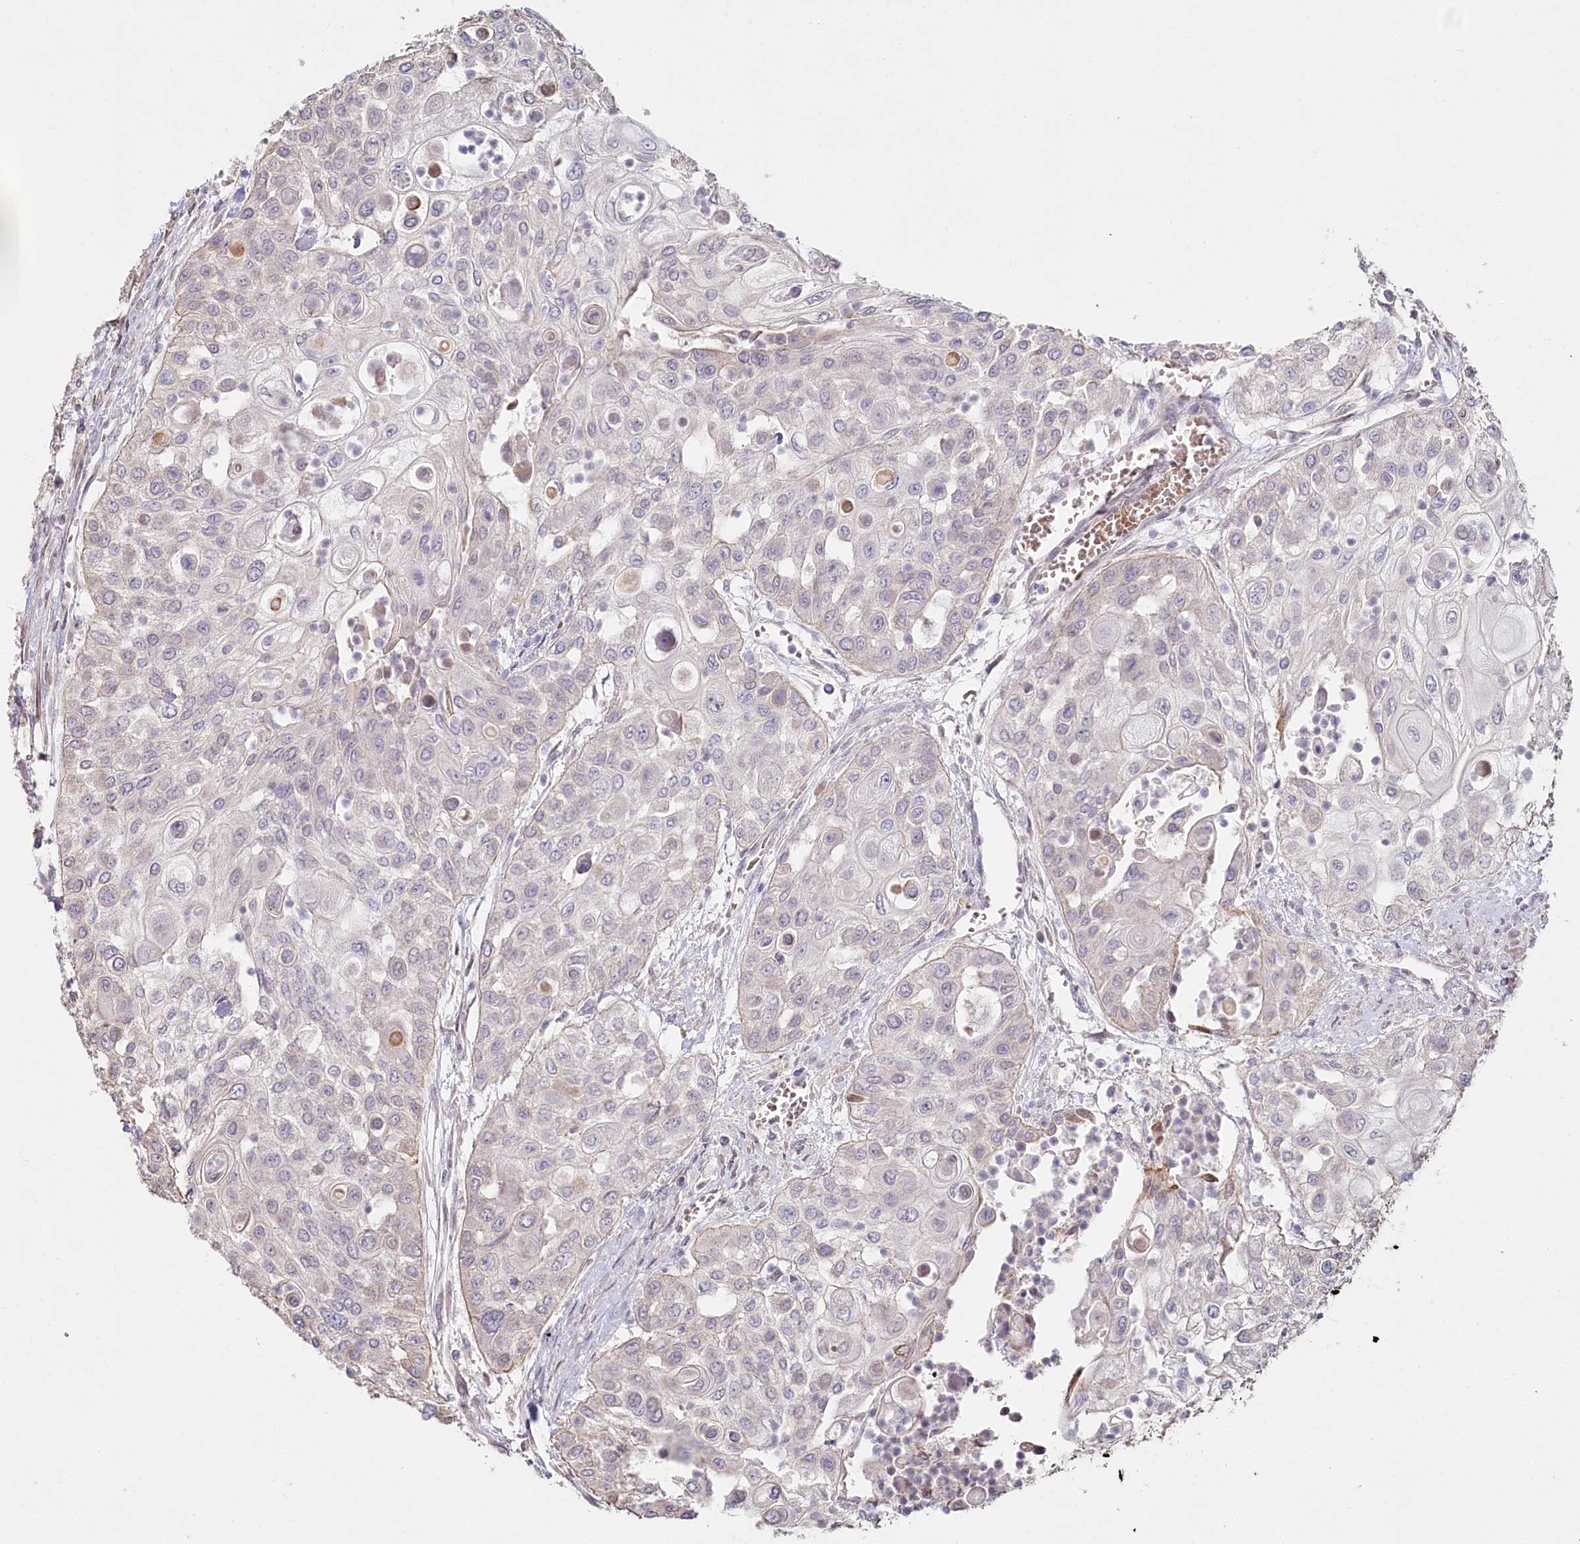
{"staining": {"intensity": "negative", "quantity": "none", "location": "none"}, "tissue": "urothelial cancer", "cell_type": "Tumor cells", "image_type": "cancer", "snomed": [{"axis": "morphology", "description": "Urothelial carcinoma, High grade"}, {"axis": "topography", "description": "Urinary bladder"}], "caption": "Immunohistochemical staining of urothelial carcinoma (high-grade) exhibits no significant positivity in tumor cells.", "gene": "TCHP", "patient": {"sex": "female", "age": 79}}